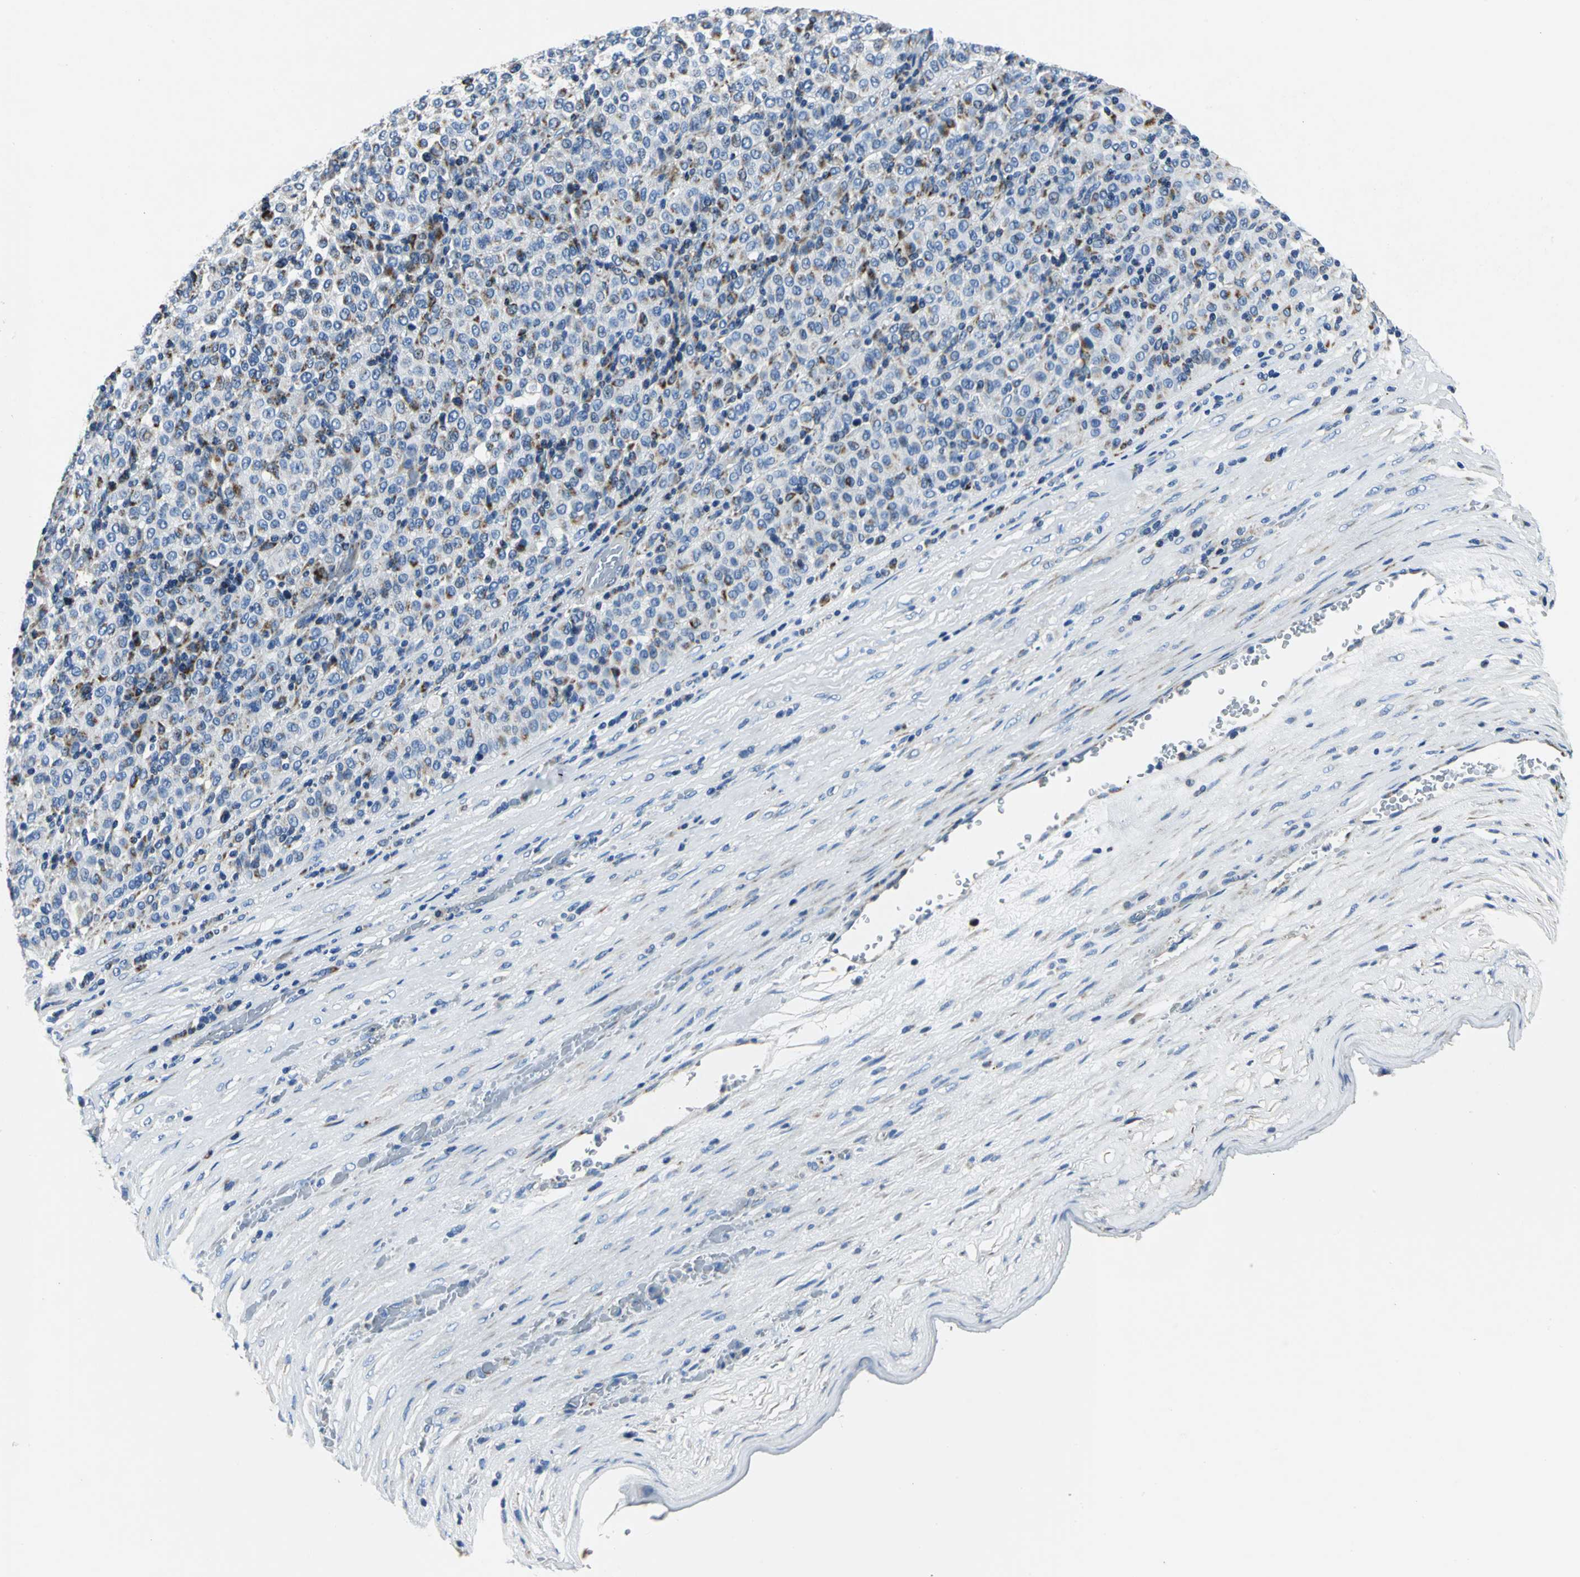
{"staining": {"intensity": "weak", "quantity": "<25%", "location": "cytoplasmic/membranous"}, "tissue": "melanoma", "cell_type": "Tumor cells", "image_type": "cancer", "snomed": [{"axis": "morphology", "description": "Malignant melanoma, Metastatic site"}, {"axis": "topography", "description": "Pancreas"}], "caption": "Protein analysis of malignant melanoma (metastatic site) reveals no significant positivity in tumor cells.", "gene": "IFI6", "patient": {"sex": "female", "age": 30}}